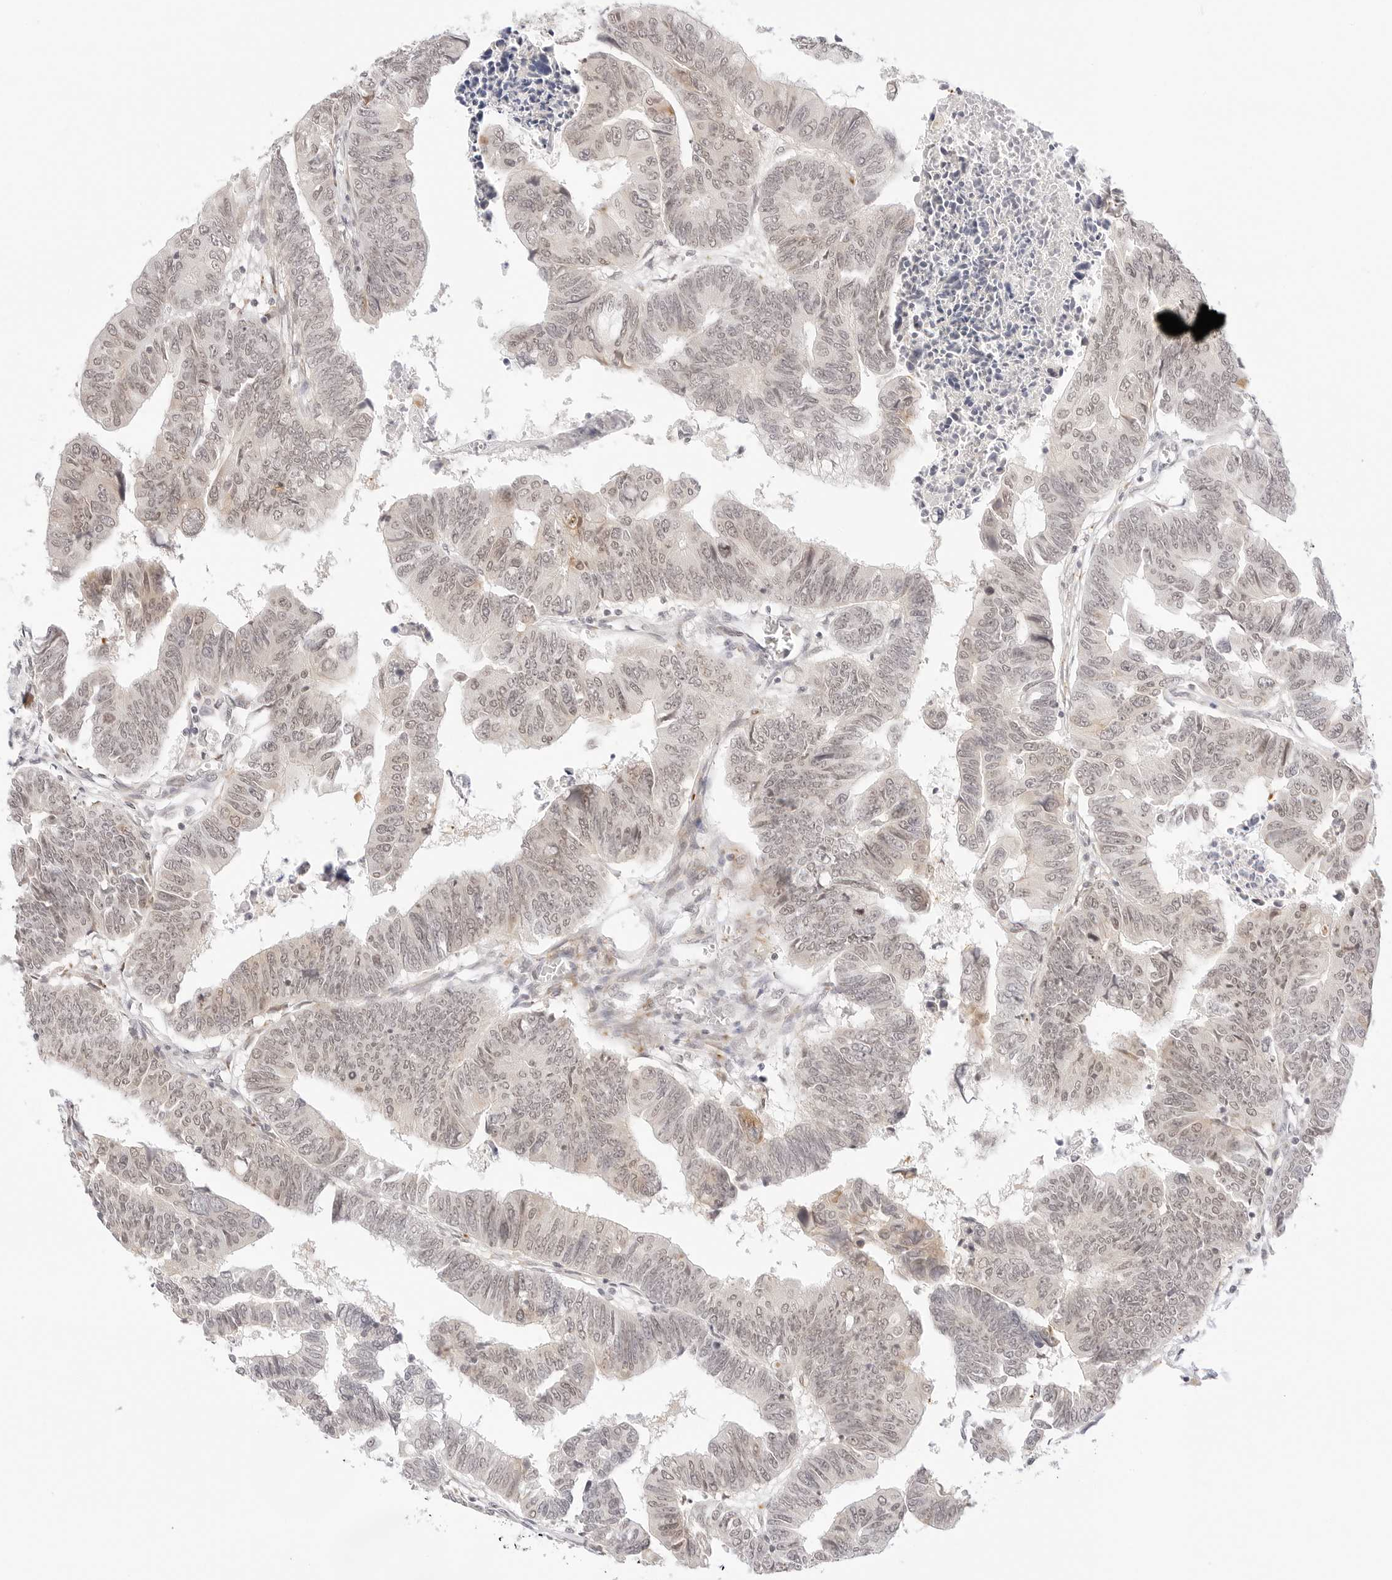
{"staining": {"intensity": "weak", "quantity": "25%-75%", "location": "nuclear"}, "tissue": "colorectal cancer", "cell_type": "Tumor cells", "image_type": "cancer", "snomed": [{"axis": "morphology", "description": "Adenocarcinoma, NOS"}, {"axis": "topography", "description": "Rectum"}], "caption": "This photomicrograph displays adenocarcinoma (colorectal) stained with immunohistochemistry (IHC) to label a protein in brown. The nuclear of tumor cells show weak positivity for the protein. Nuclei are counter-stained blue.", "gene": "XKR4", "patient": {"sex": "female", "age": 65}}